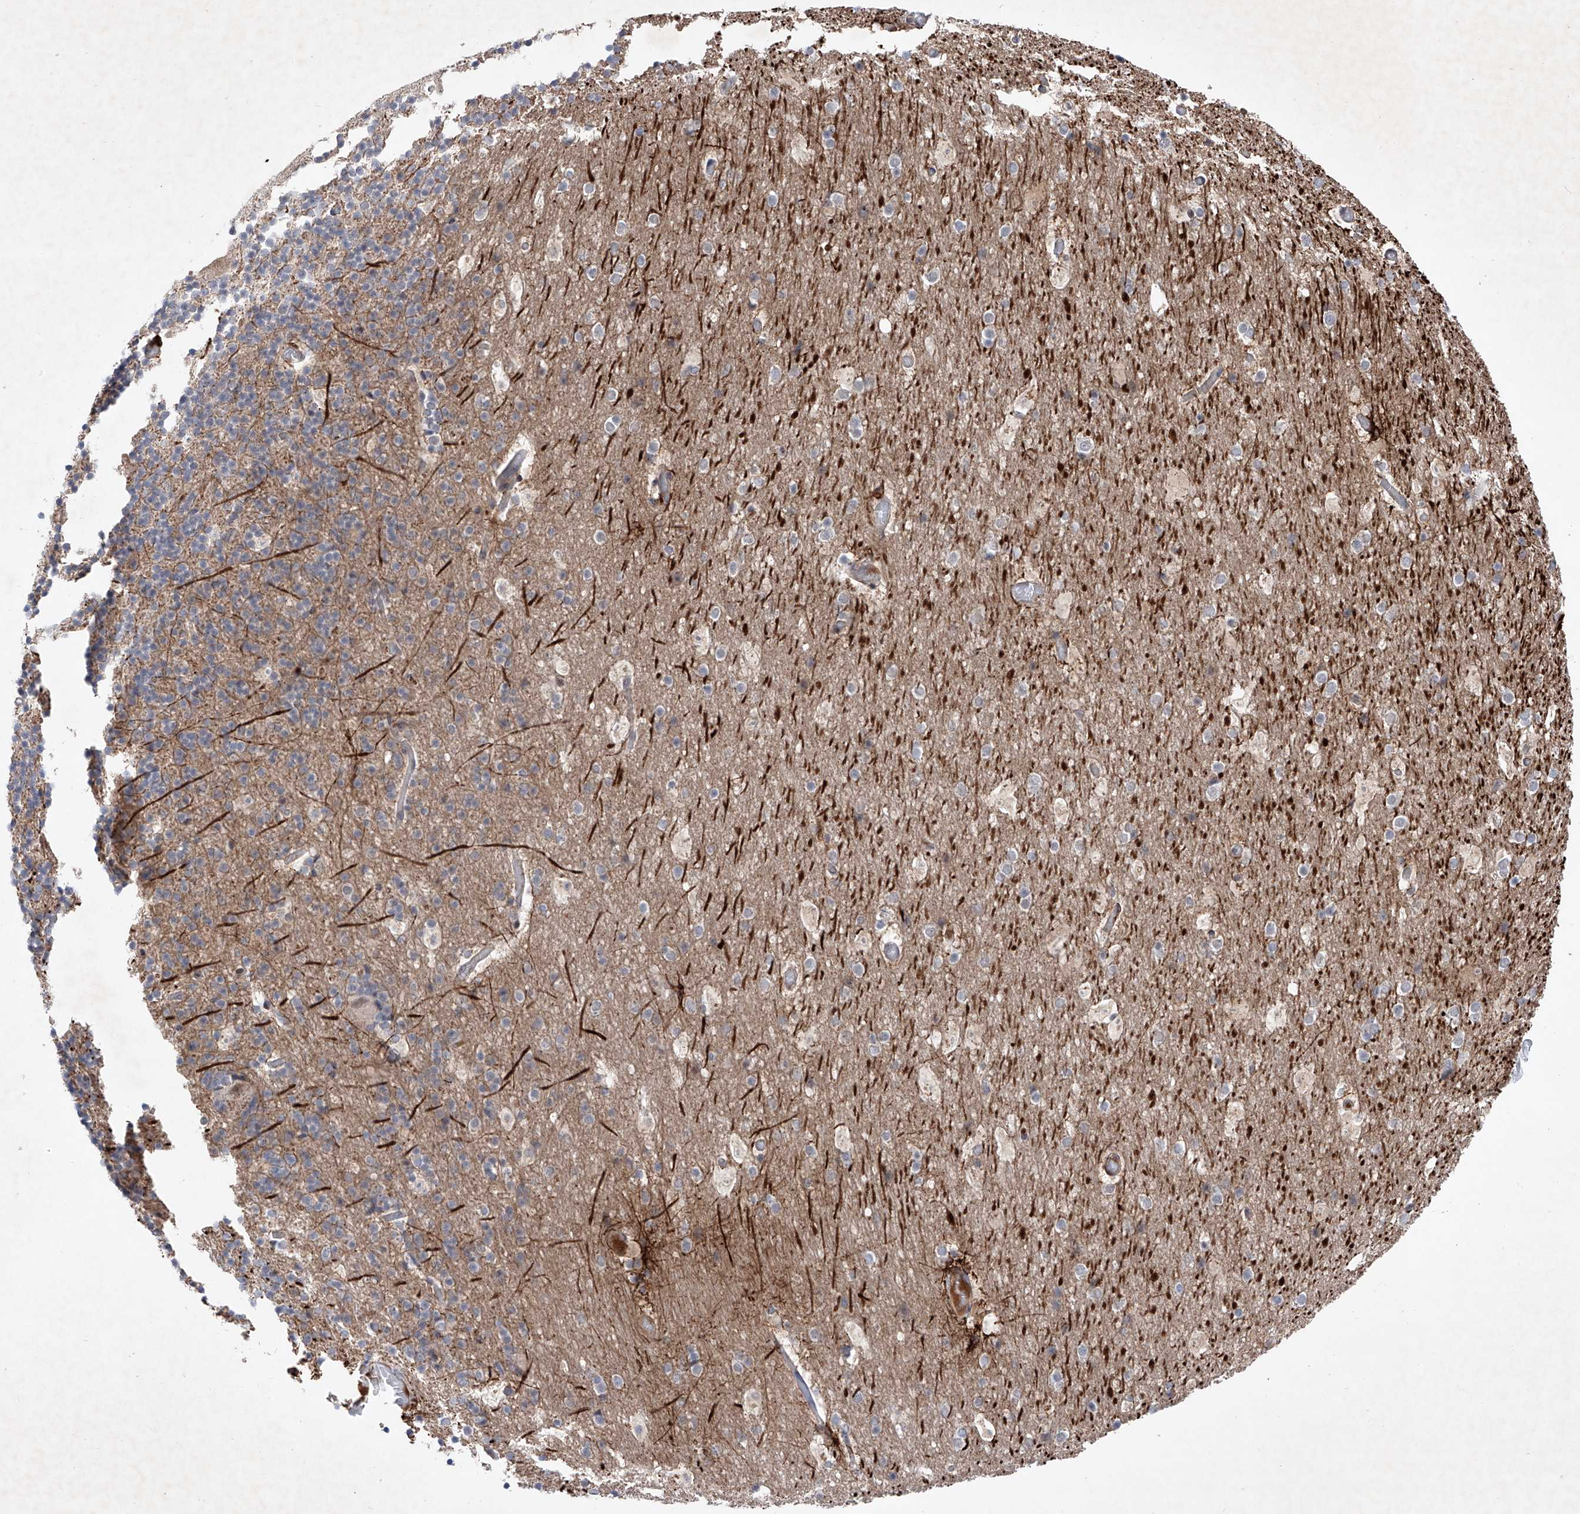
{"staining": {"intensity": "weak", "quantity": "25%-75%", "location": "cytoplasmic/membranous"}, "tissue": "cerebellum", "cell_type": "Cells in granular layer", "image_type": "normal", "snomed": [{"axis": "morphology", "description": "Normal tissue, NOS"}, {"axis": "topography", "description": "Cerebellum"}], "caption": "Unremarkable cerebellum was stained to show a protein in brown. There is low levels of weak cytoplasmic/membranous staining in about 25%-75% of cells in granular layer. The staining is performed using DAB brown chromogen to label protein expression. The nuclei are counter-stained blue using hematoxylin.", "gene": "FAM135A", "patient": {"sex": "male", "age": 57}}